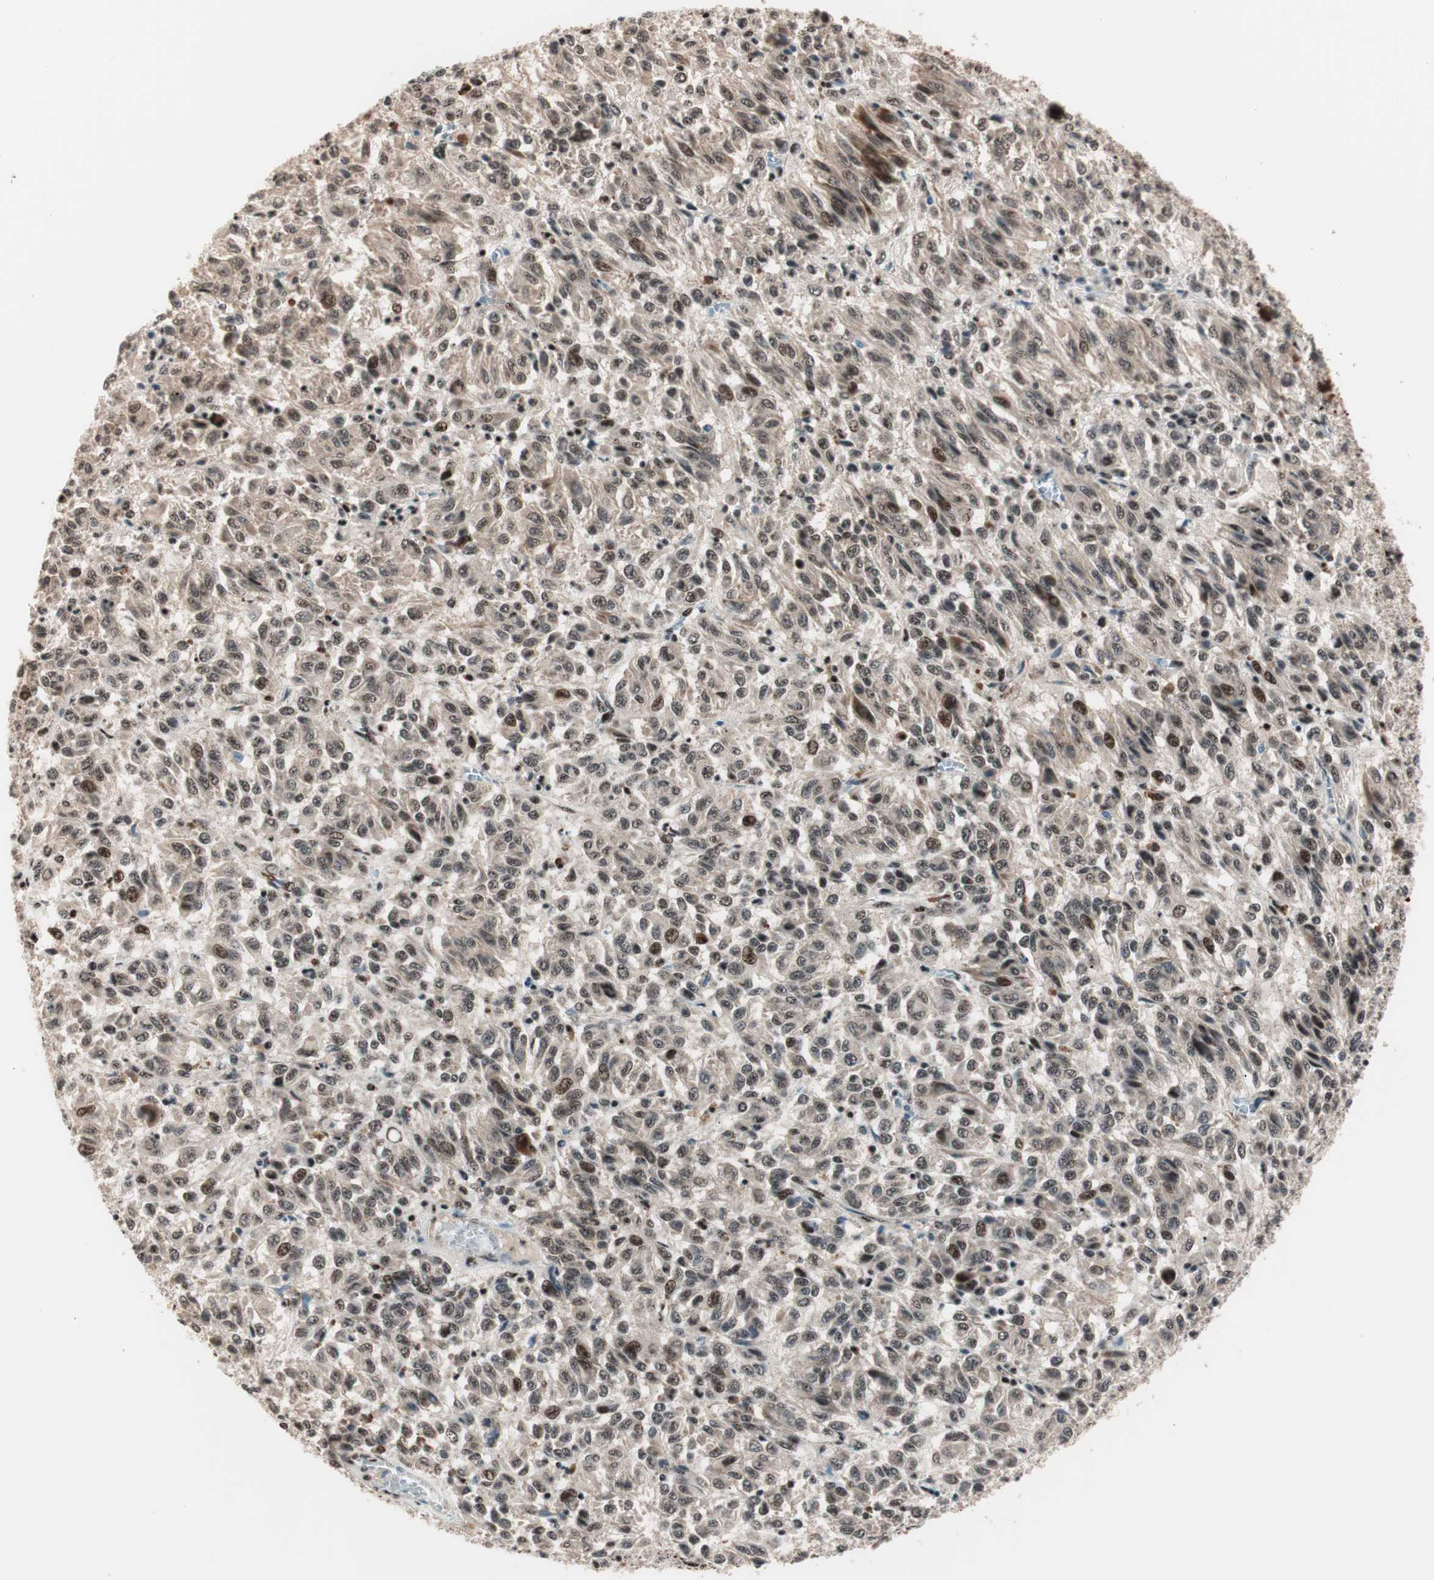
{"staining": {"intensity": "moderate", "quantity": ">75%", "location": "cytoplasmic/membranous,nuclear"}, "tissue": "melanoma", "cell_type": "Tumor cells", "image_type": "cancer", "snomed": [{"axis": "morphology", "description": "Malignant melanoma, Metastatic site"}, {"axis": "topography", "description": "Lung"}], "caption": "Immunohistochemistry photomicrograph of neoplastic tissue: melanoma stained using immunohistochemistry (IHC) displays medium levels of moderate protein expression localized specifically in the cytoplasmic/membranous and nuclear of tumor cells, appearing as a cytoplasmic/membranous and nuclear brown color.", "gene": "NR5A2", "patient": {"sex": "male", "age": 64}}